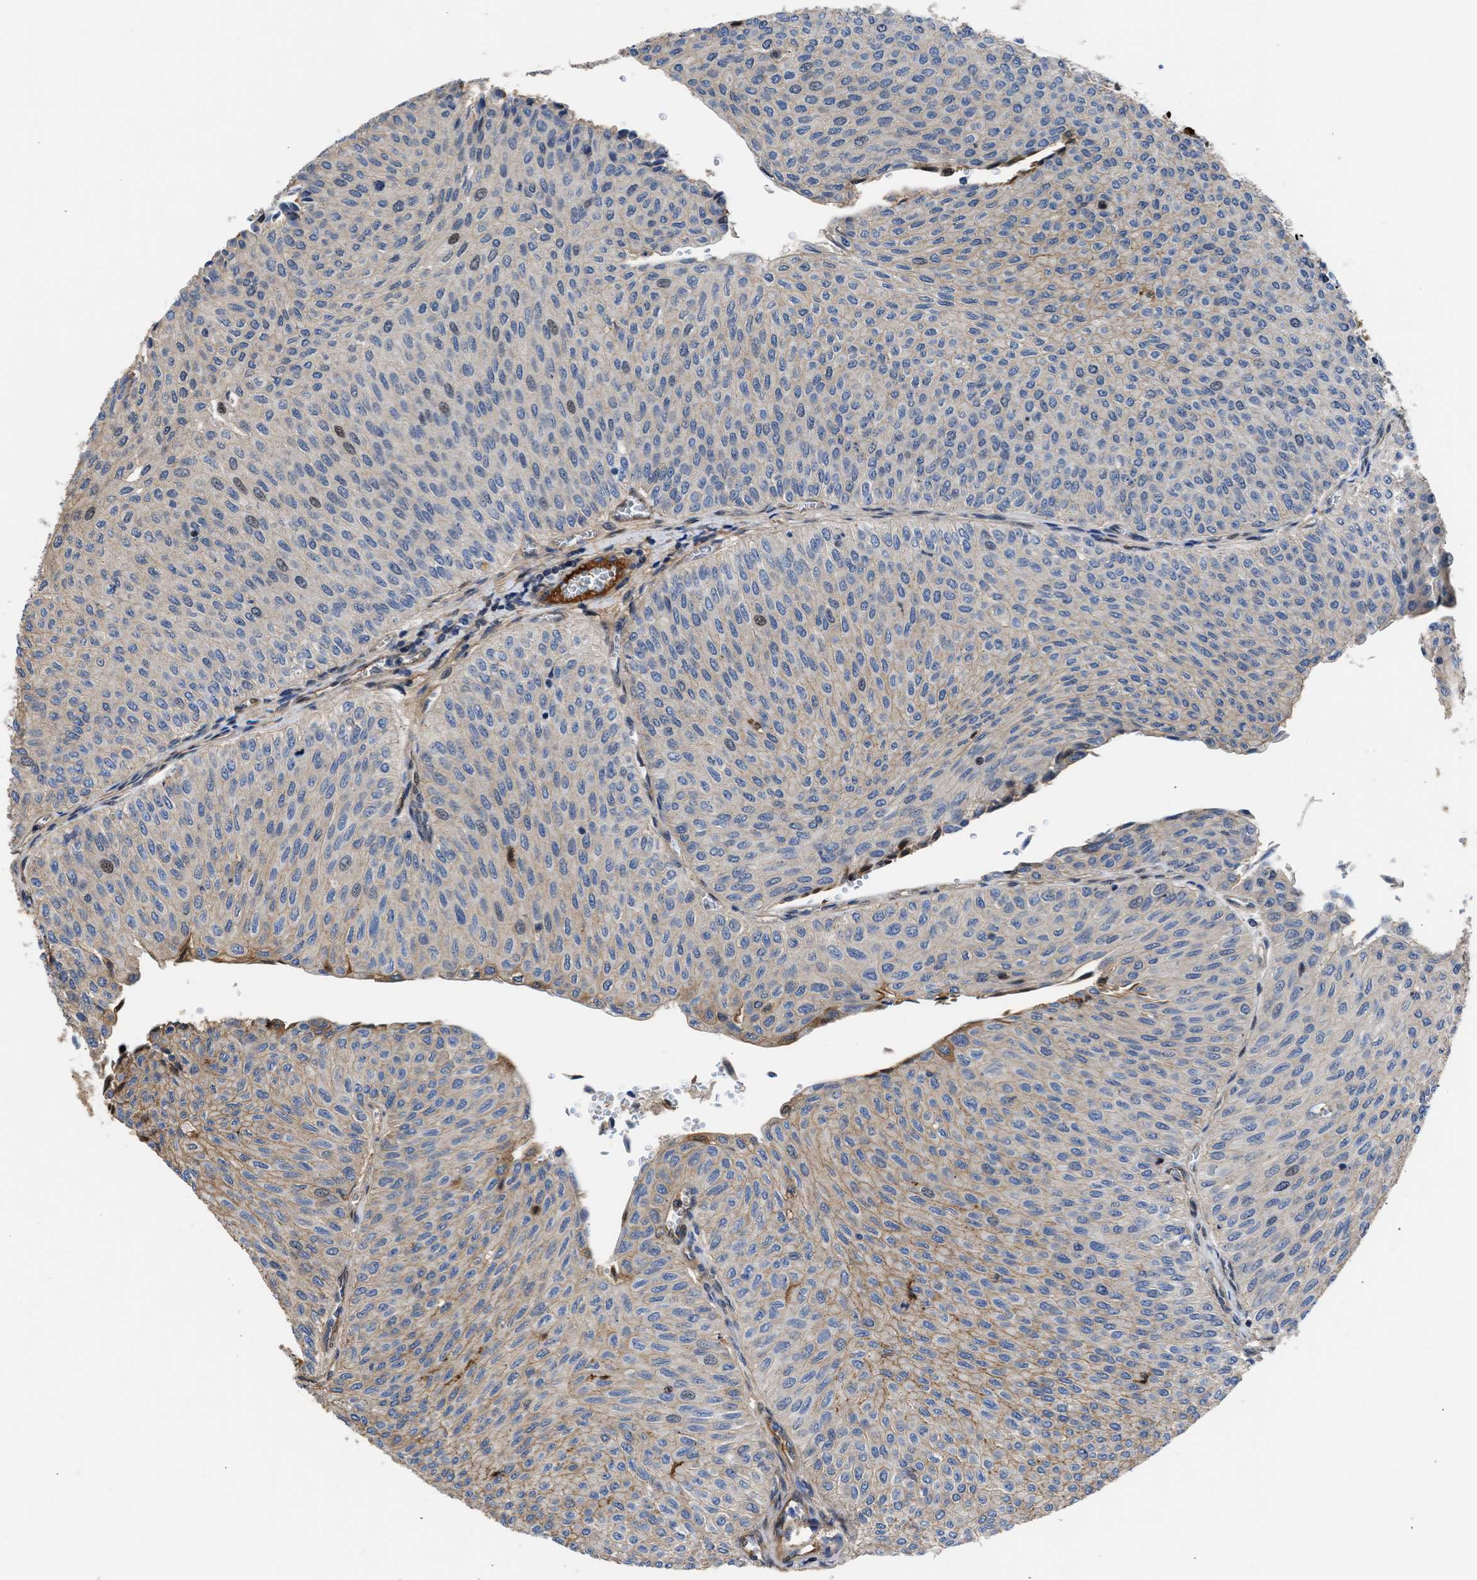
{"staining": {"intensity": "weak", "quantity": "<25%", "location": "cytoplasmic/membranous"}, "tissue": "urothelial cancer", "cell_type": "Tumor cells", "image_type": "cancer", "snomed": [{"axis": "morphology", "description": "Urothelial carcinoma, Low grade"}, {"axis": "topography", "description": "Urinary bladder"}], "caption": "Histopathology image shows no protein staining in tumor cells of low-grade urothelial carcinoma tissue.", "gene": "MAS1L", "patient": {"sex": "male", "age": 78}}